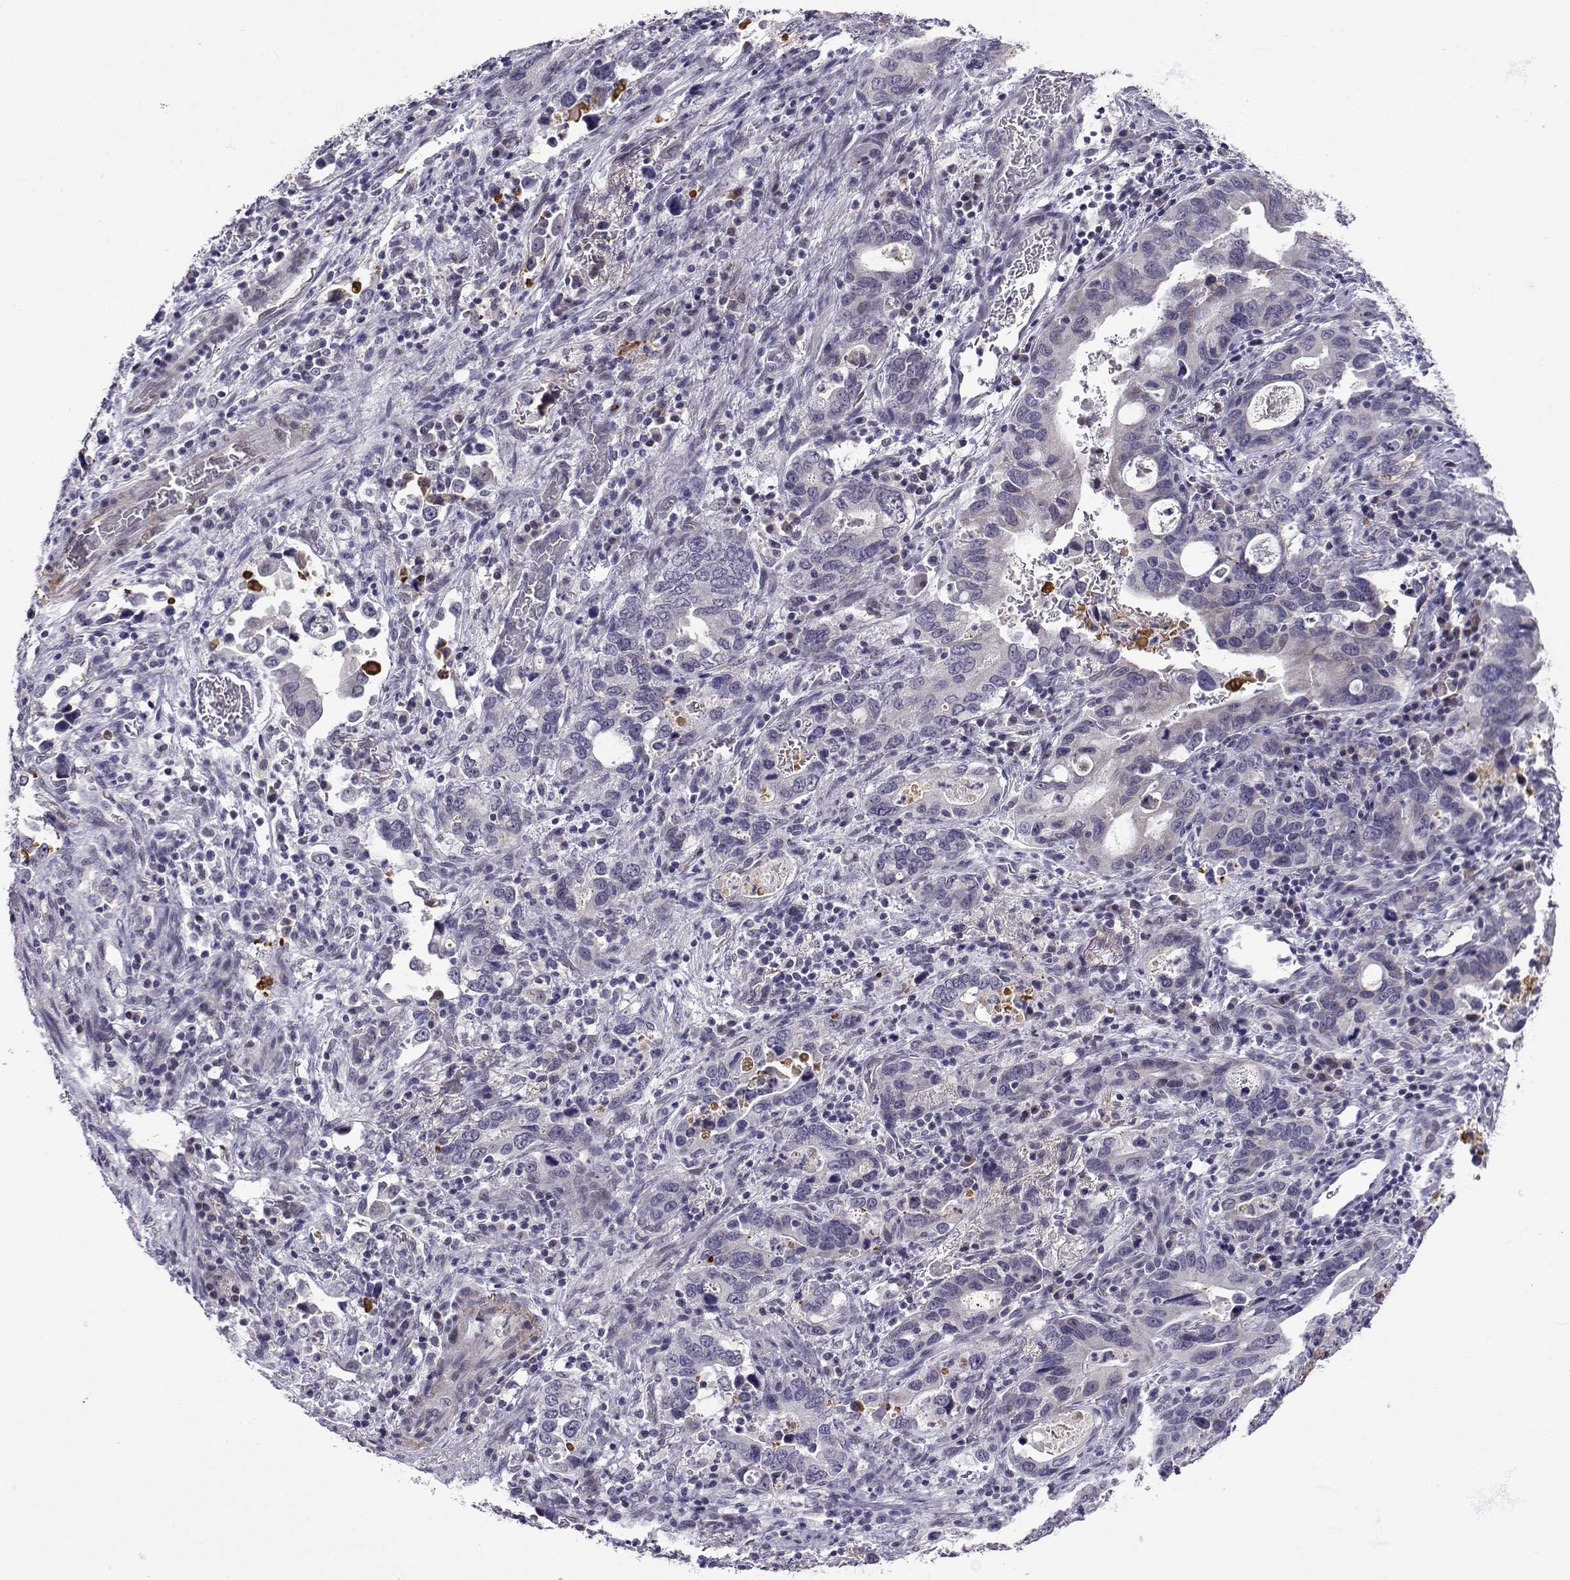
{"staining": {"intensity": "negative", "quantity": "none", "location": "none"}, "tissue": "stomach cancer", "cell_type": "Tumor cells", "image_type": "cancer", "snomed": [{"axis": "morphology", "description": "Adenocarcinoma, NOS"}, {"axis": "topography", "description": "Stomach, upper"}], "caption": "IHC photomicrograph of neoplastic tissue: stomach cancer (adenocarcinoma) stained with DAB displays no significant protein positivity in tumor cells.", "gene": "SLC6A3", "patient": {"sex": "male", "age": 74}}